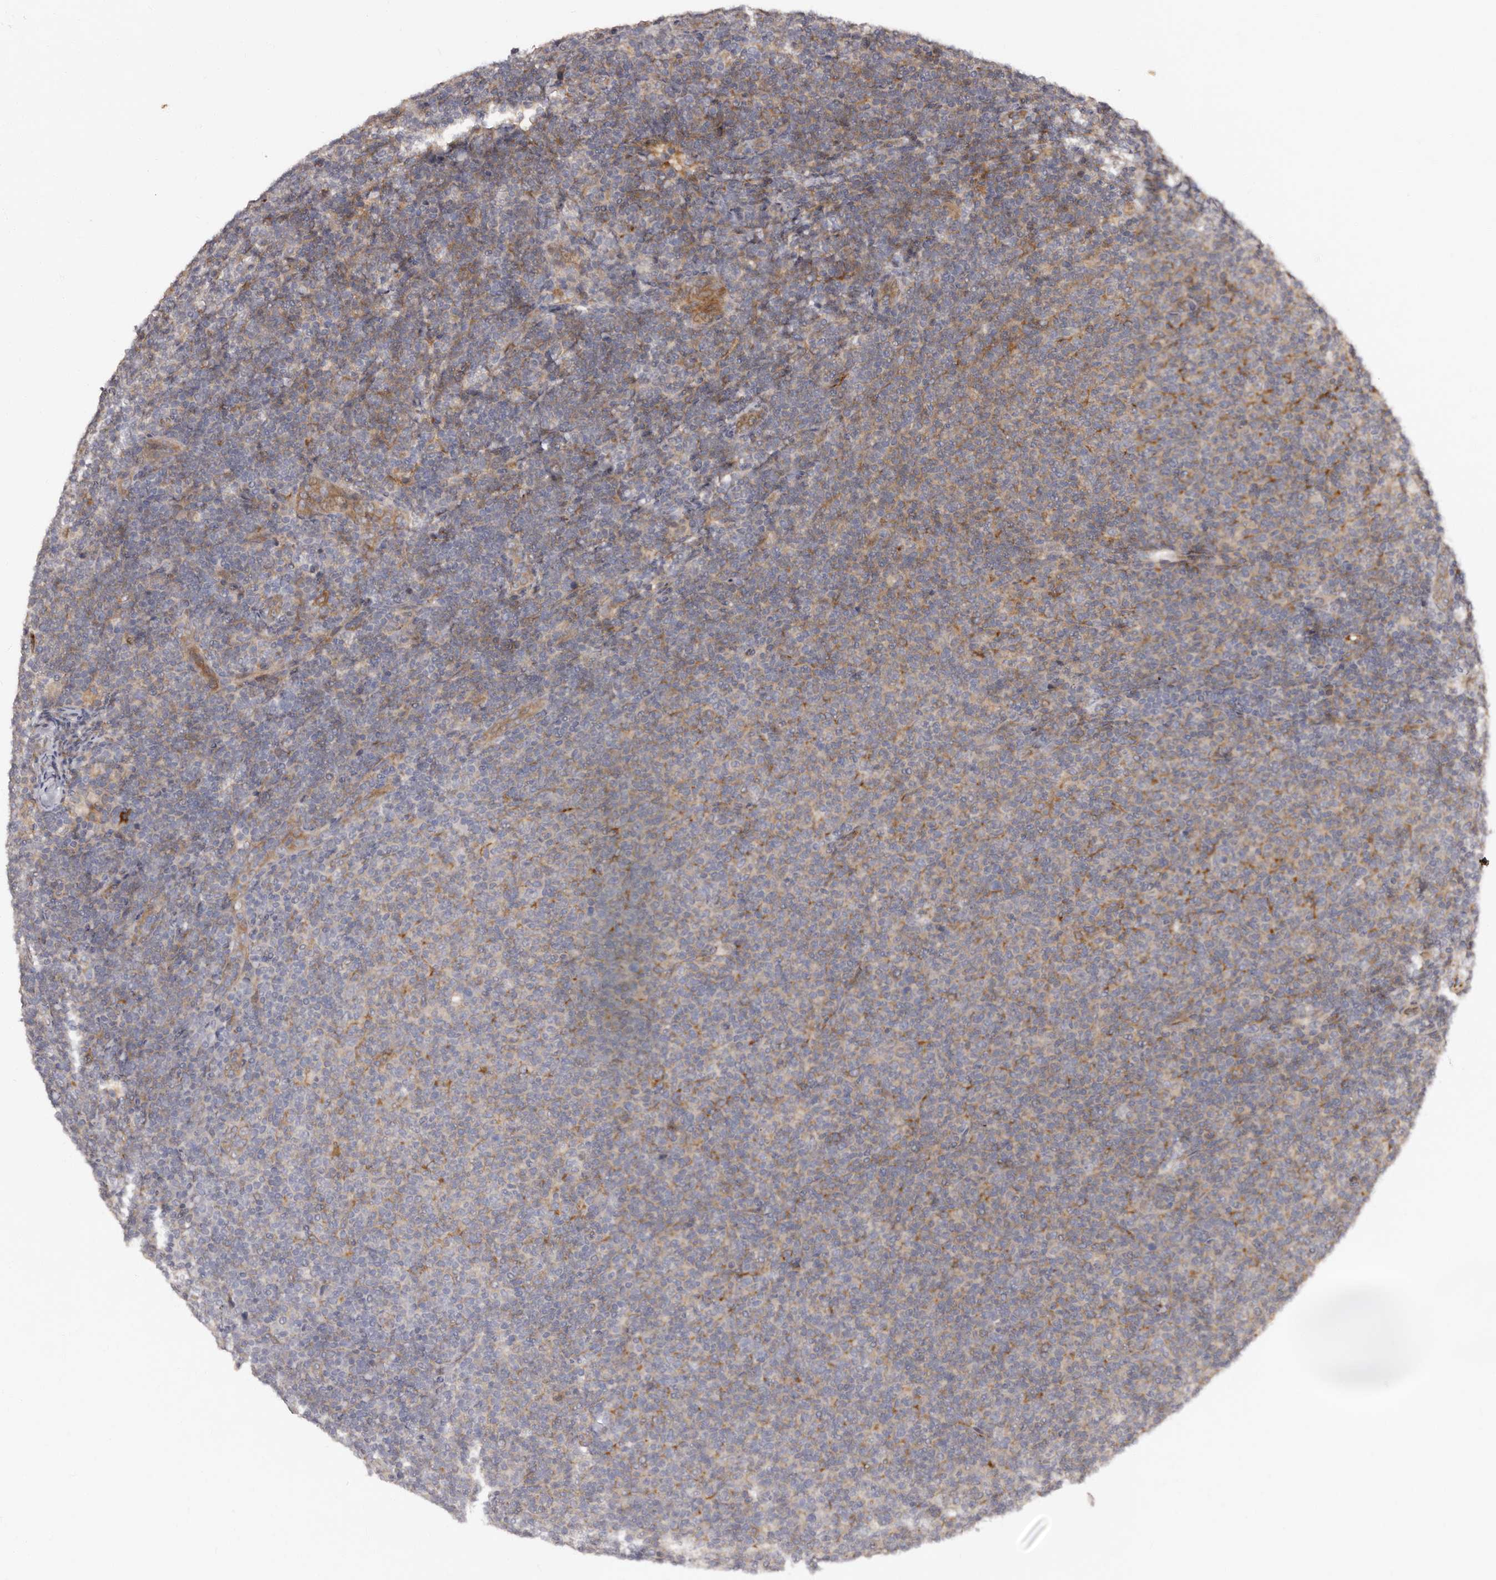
{"staining": {"intensity": "weak", "quantity": "25%-75%", "location": "cytoplasmic/membranous"}, "tissue": "lymphoma", "cell_type": "Tumor cells", "image_type": "cancer", "snomed": [{"axis": "morphology", "description": "Malignant lymphoma, non-Hodgkin's type, Low grade"}, {"axis": "topography", "description": "Lymph node"}], "caption": "DAB immunohistochemical staining of lymphoma exhibits weak cytoplasmic/membranous protein positivity in about 25%-75% of tumor cells.", "gene": "TBC1D22B", "patient": {"sex": "male", "age": 66}}